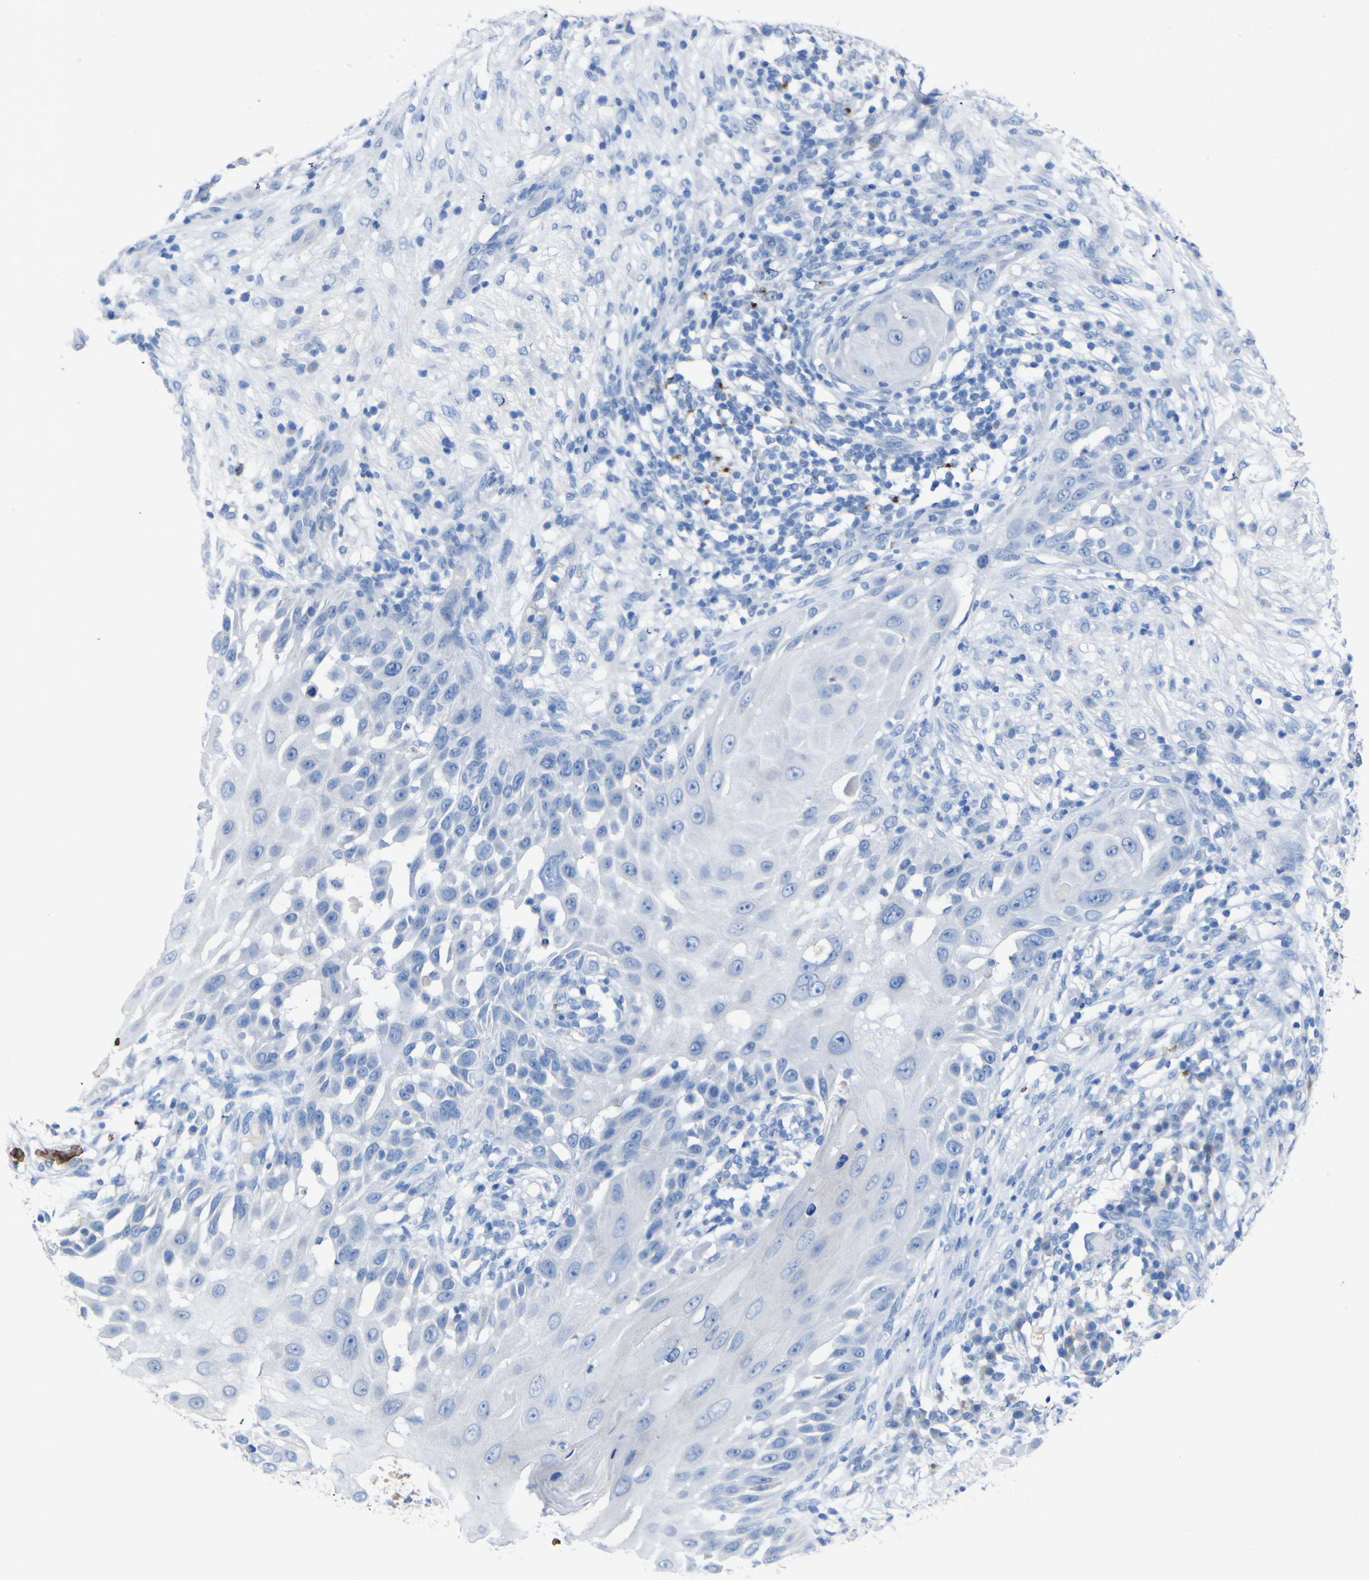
{"staining": {"intensity": "negative", "quantity": "none", "location": "none"}, "tissue": "skin cancer", "cell_type": "Tumor cells", "image_type": "cancer", "snomed": [{"axis": "morphology", "description": "Squamous cell carcinoma, NOS"}, {"axis": "topography", "description": "Skin"}], "caption": "This is a histopathology image of IHC staining of squamous cell carcinoma (skin), which shows no expression in tumor cells. (DAB (3,3'-diaminobenzidine) IHC, high magnification).", "gene": "GCM1", "patient": {"sex": "female", "age": 44}}